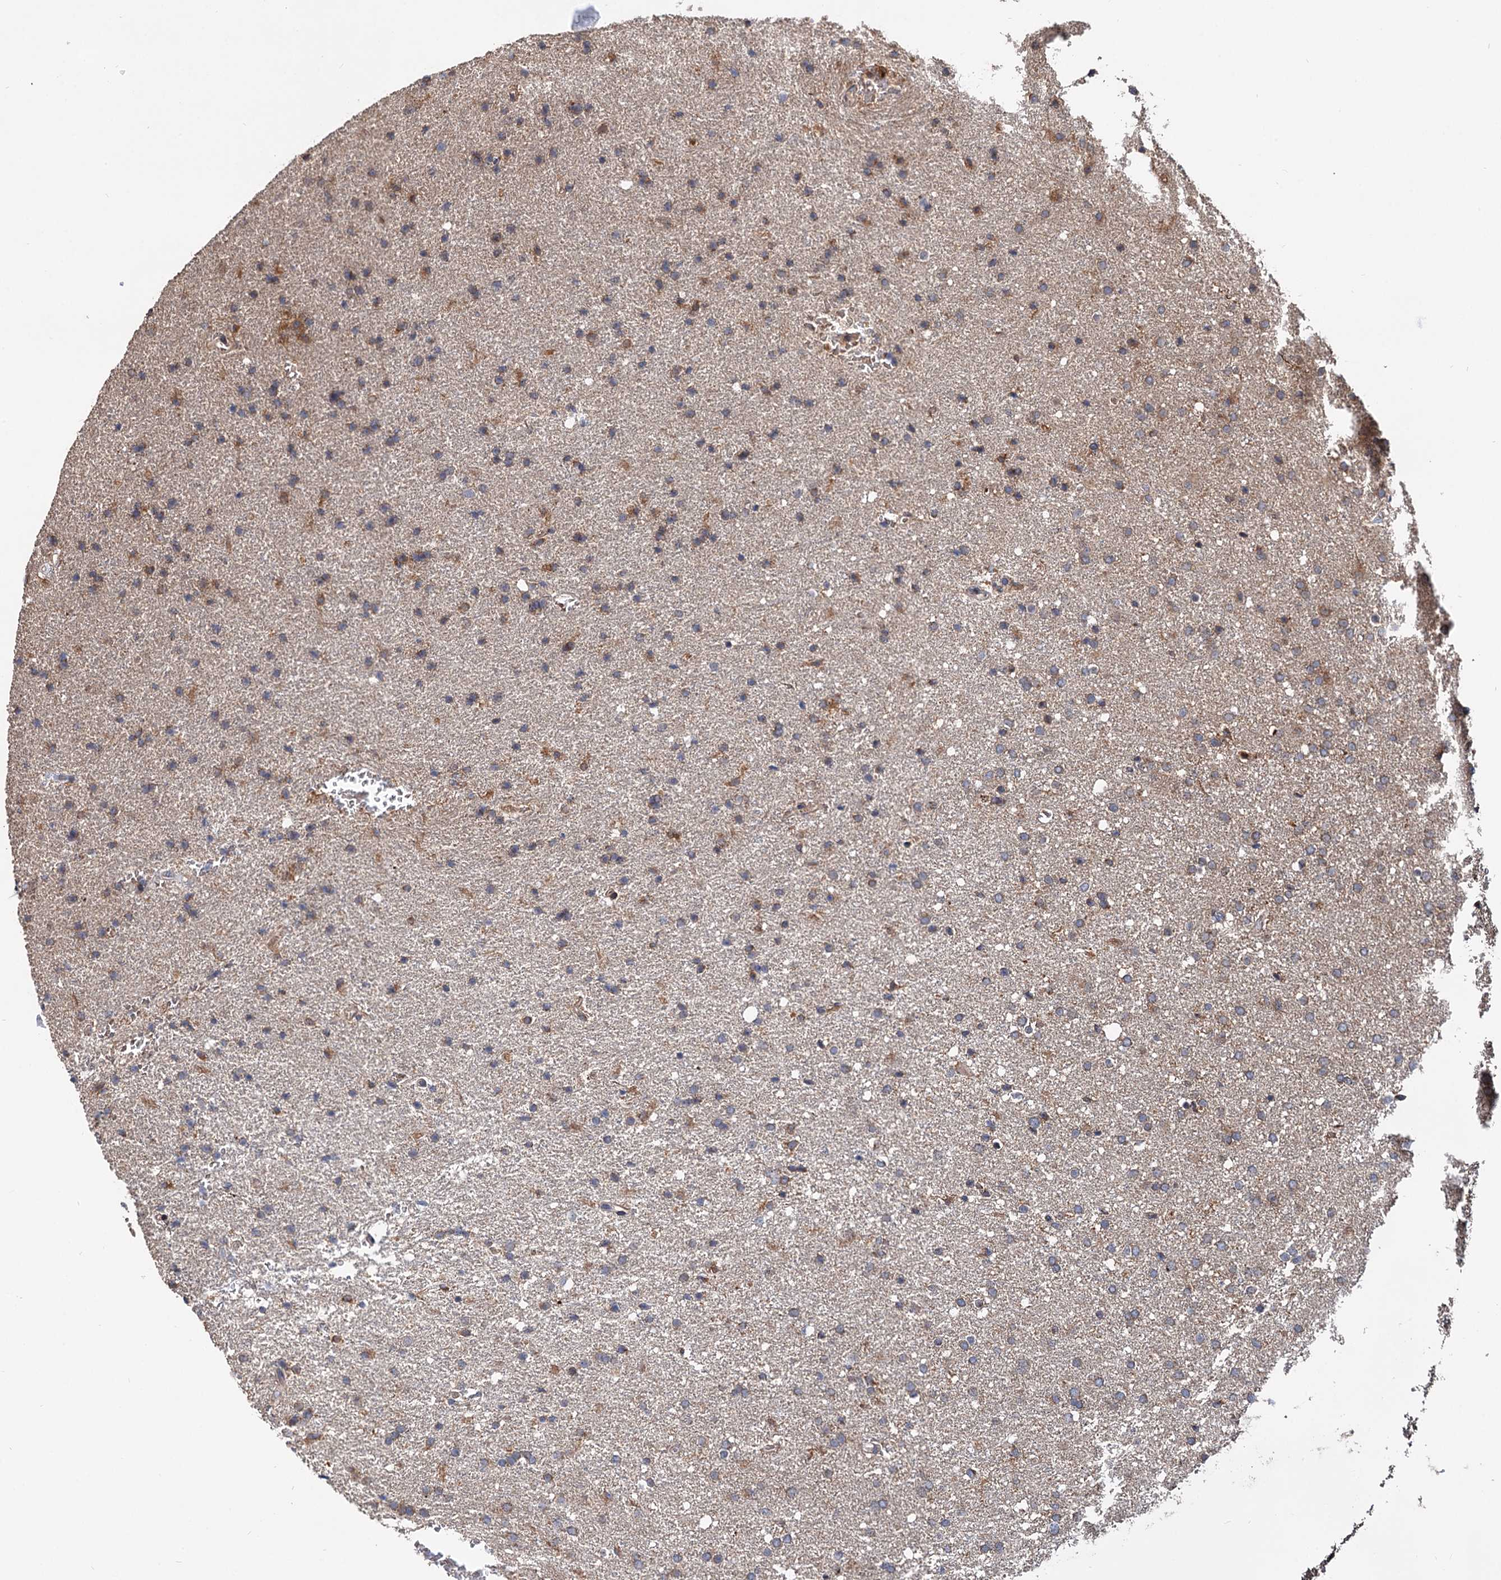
{"staining": {"intensity": "moderate", "quantity": "25%-75%", "location": "cytoplasmic/membranous"}, "tissue": "glioma", "cell_type": "Tumor cells", "image_type": "cancer", "snomed": [{"axis": "morphology", "description": "Glioma, malignant, High grade"}, {"axis": "topography", "description": "Brain"}], "caption": "Moderate cytoplasmic/membranous protein positivity is present in approximately 25%-75% of tumor cells in malignant glioma (high-grade).", "gene": "RNF111", "patient": {"sex": "male", "age": 72}}